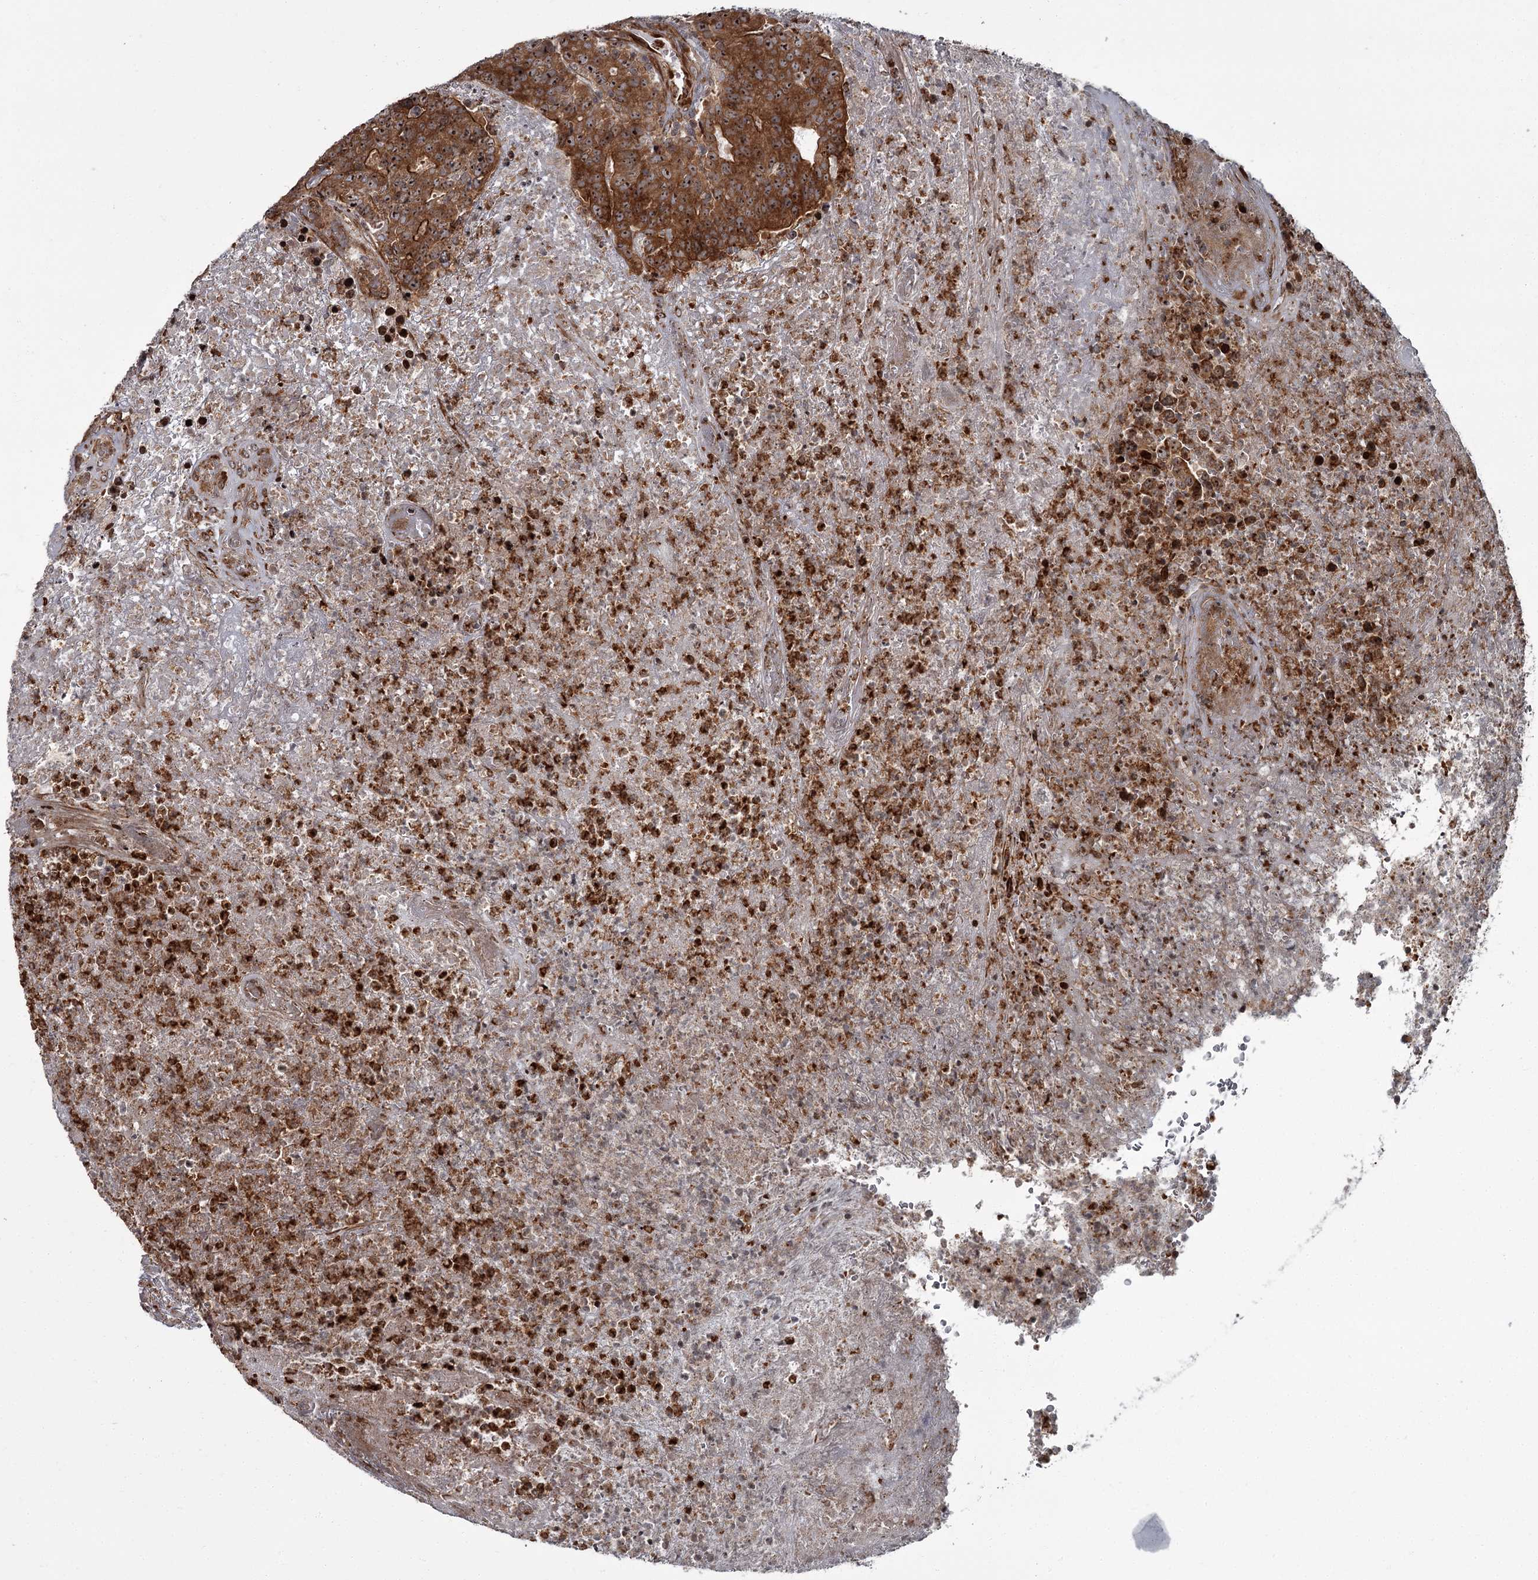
{"staining": {"intensity": "strong", "quantity": ">75%", "location": "cytoplasmic/membranous,nuclear"}, "tissue": "colorectal cancer", "cell_type": "Tumor cells", "image_type": "cancer", "snomed": [{"axis": "morphology", "description": "Adenocarcinoma, NOS"}, {"axis": "topography", "description": "Colon"}], "caption": "Strong cytoplasmic/membranous and nuclear positivity is identified in about >75% of tumor cells in colorectal adenocarcinoma.", "gene": "THAP9", "patient": {"sex": "female", "age": 75}}